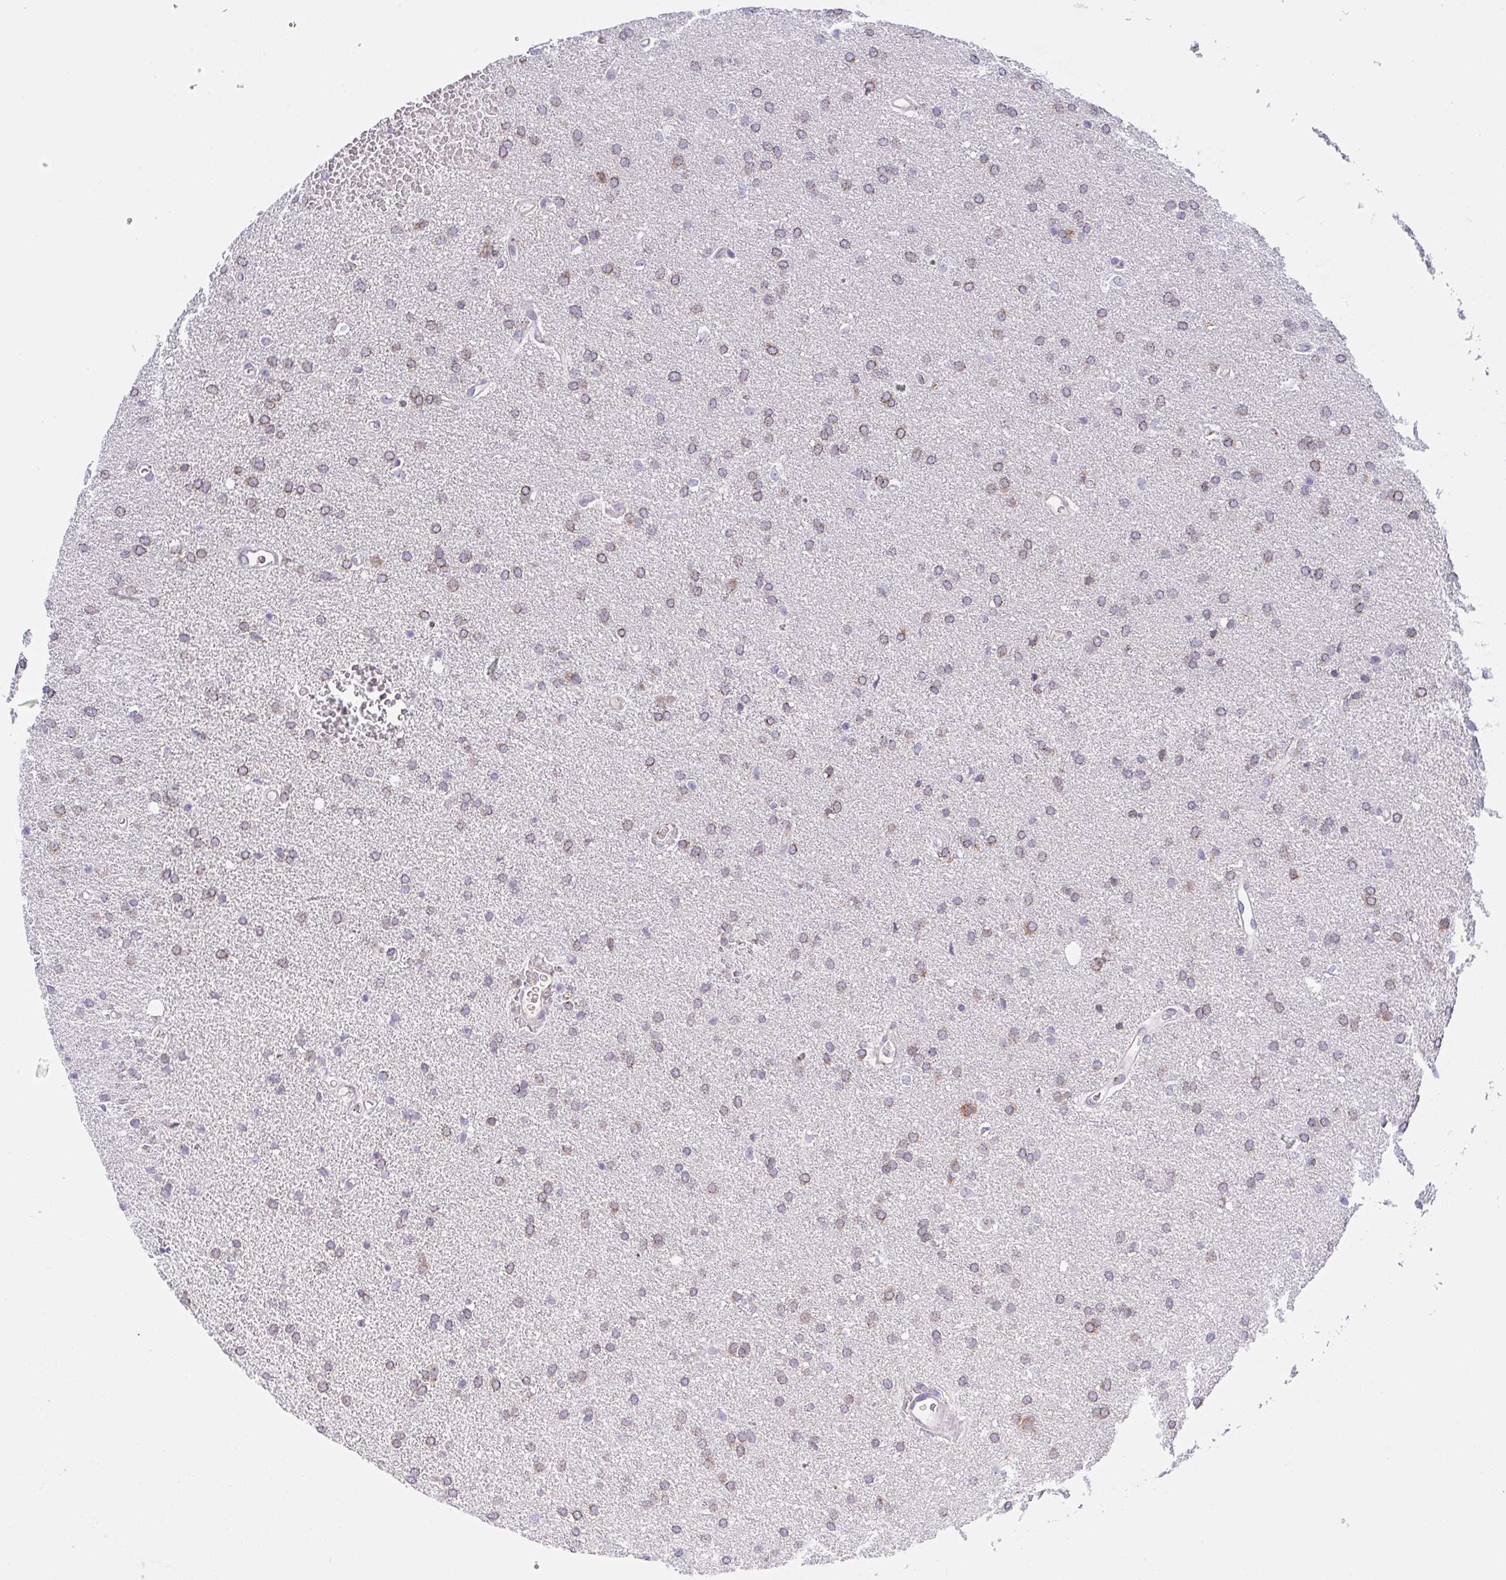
{"staining": {"intensity": "moderate", "quantity": "25%-75%", "location": "cytoplasmic/membranous"}, "tissue": "glioma", "cell_type": "Tumor cells", "image_type": "cancer", "snomed": [{"axis": "morphology", "description": "Glioma, malignant, Low grade"}, {"axis": "topography", "description": "Brain"}], "caption": "A medium amount of moderate cytoplasmic/membranous positivity is appreciated in about 25%-75% of tumor cells in glioma tissue. (Stains: DAB in brown, nuclei in blue, Microscopy: brightfield microscopy at high magnification).", "gene": "PROSER3", "patient": {"sex": "female", "age": 34}}